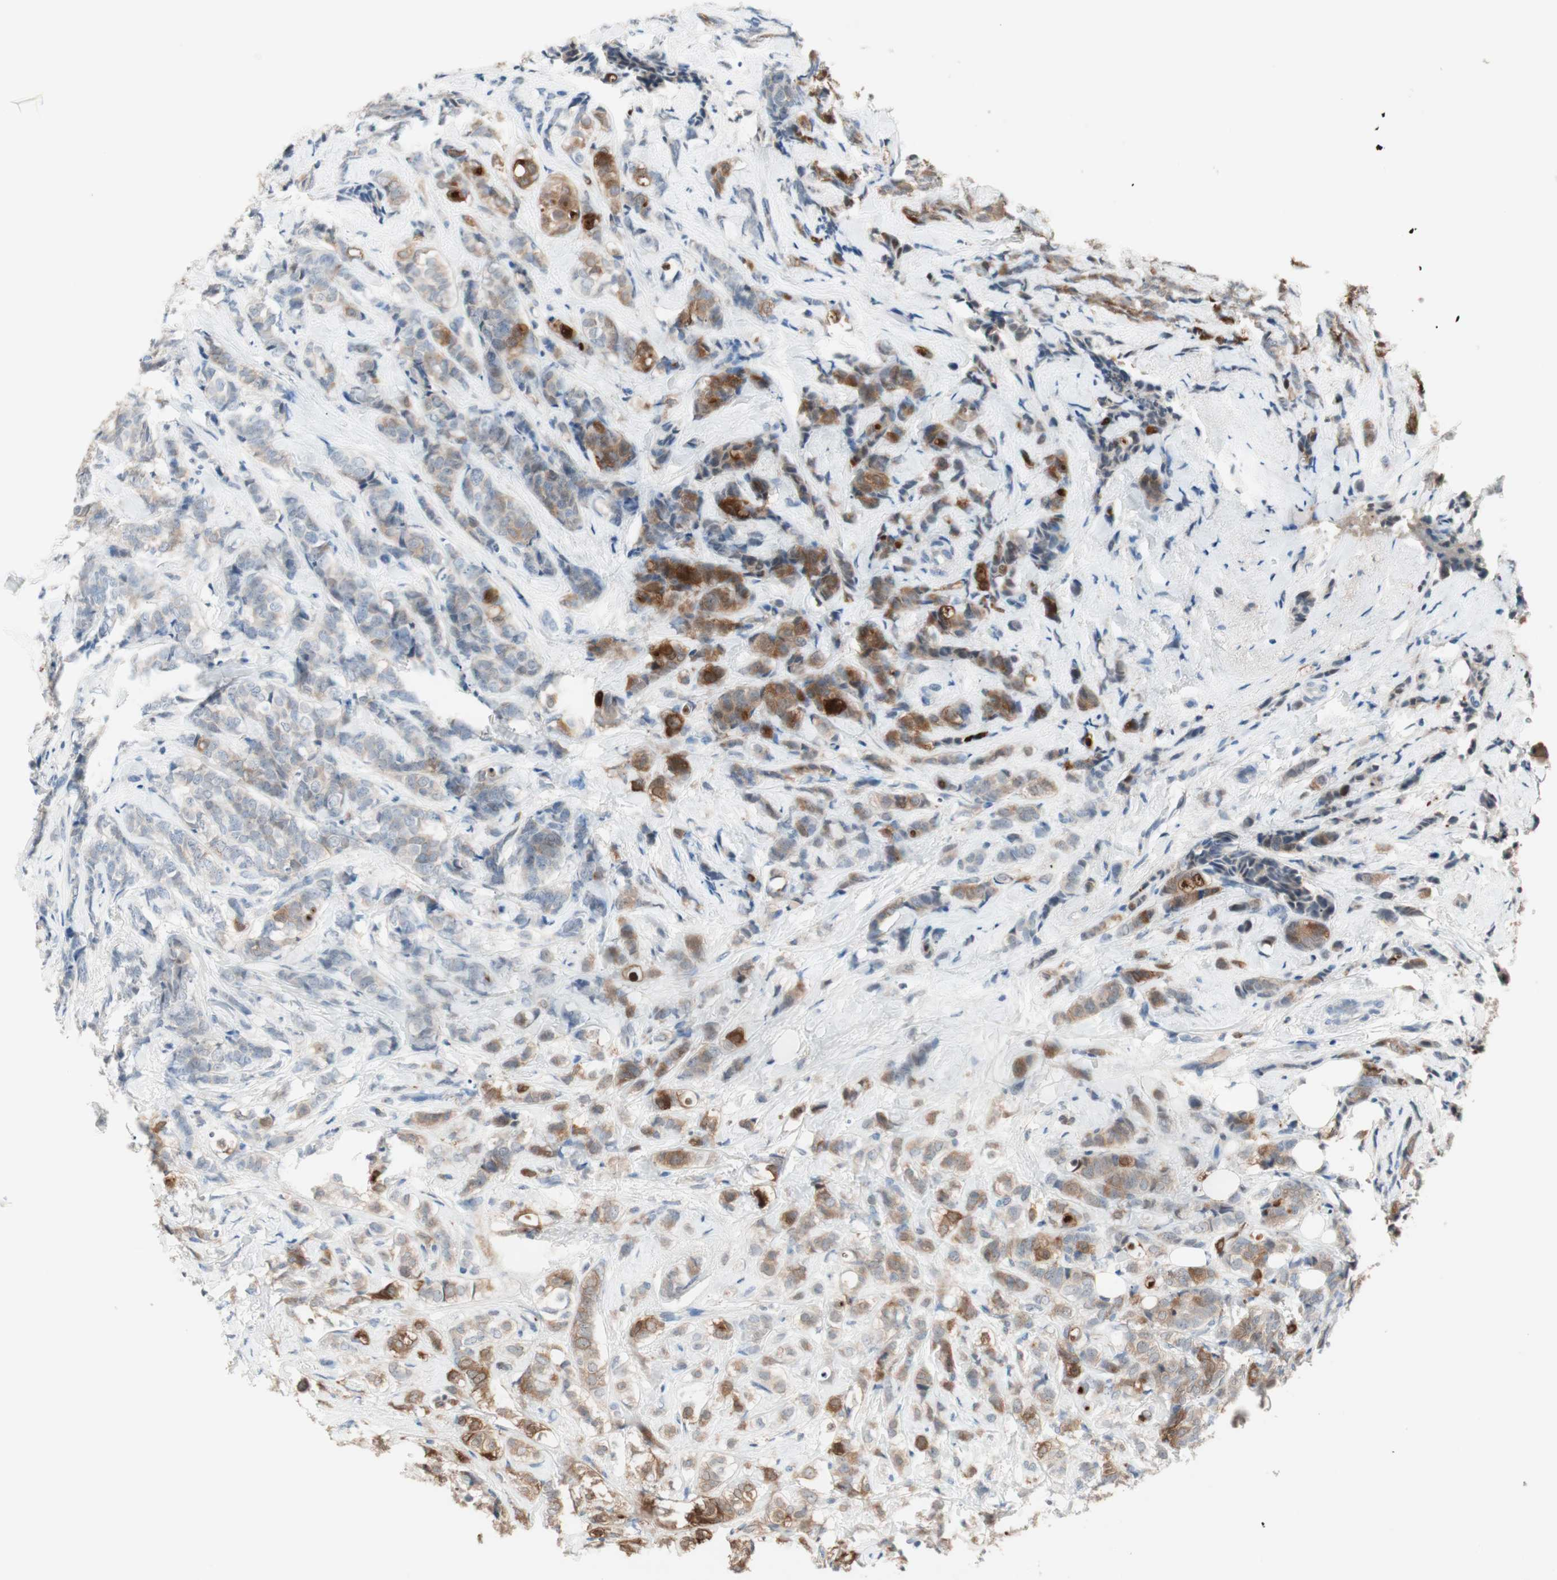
{"staining": {"intensity": "moderate", "quantity": "25%-75%", "location": "cytoplasmic/membranous"}, "tissue": "breast cancer", "cell_type": "Tumor cells", "image_type": "cancer", "snomed": [{"axis": "morphology", "description": "Lobular carcinoma"}, {"axis": "topography", "description": "Breast"}], "caption": "Breast cancer was stained to show a protein in brown. There is medium levels of moderate cytoplasmic/membranous positivity in about 25%-75% of tumor cells.", "gene": "PDZK1", "patient": {"sex": "female", "age": 60}}